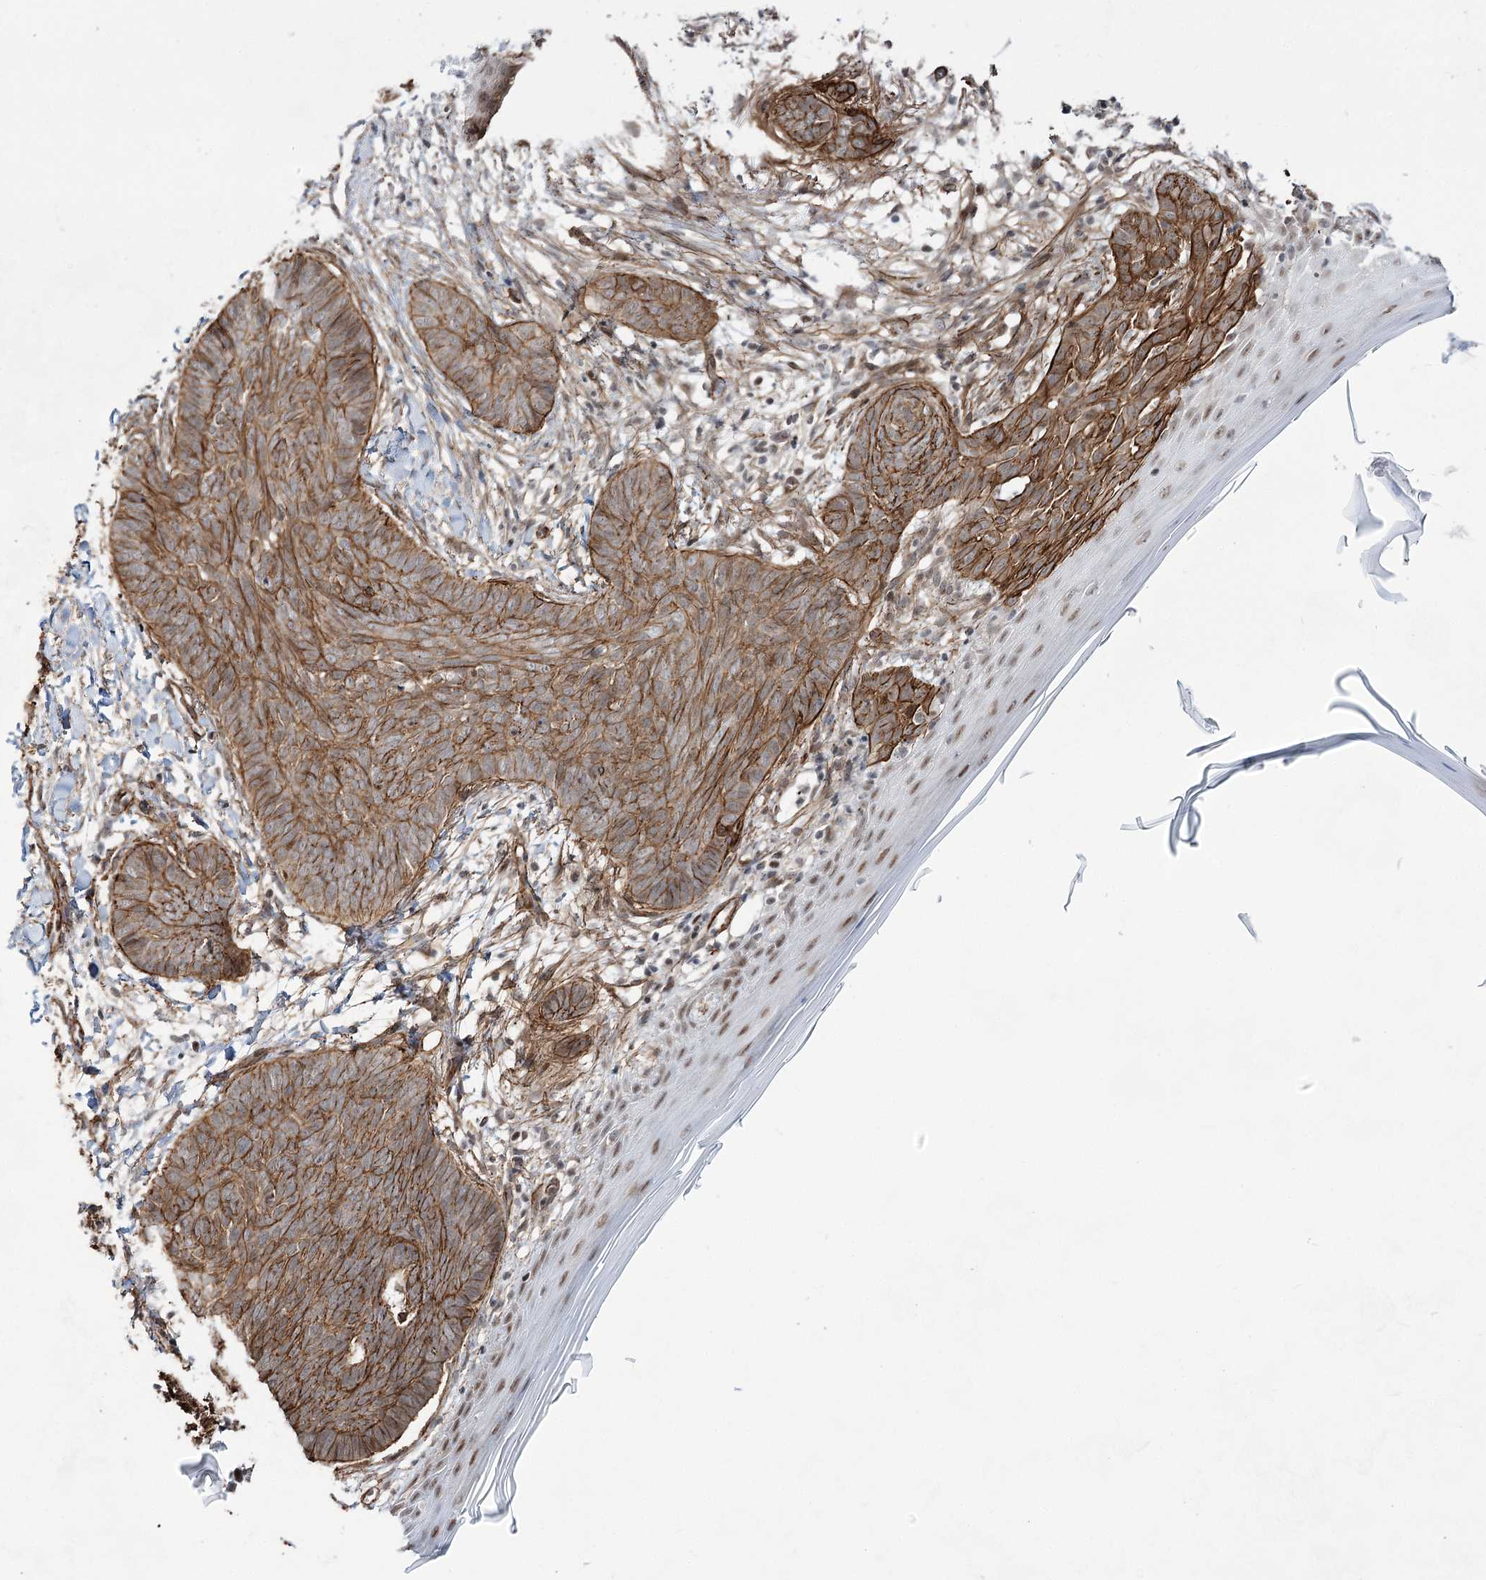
{"staining": {"intensity": "moderate", "quantity": ">75%", "location": "cytoplasmic/membranous"}, "tissue": "skin cancer", "cell_type": "Tumor cells", "image_type": "cancer", "snomed": [{"axis": "morphology", "description": "Normal tissue, NOS"}, {"axis": "morphology", "description": "Basal cell carcinoma"}, {"axis": "topography", "description": "Skin"}], "caption": "IHC photomicrograph of human skin cancer stained for a protein (brown), which reveals medium levels of moderate cytoplasmic/membranous staining in about >75% of tumor cells.", "gene": "CWF19L1", "patient": {"sex": "male", "age": 50}}